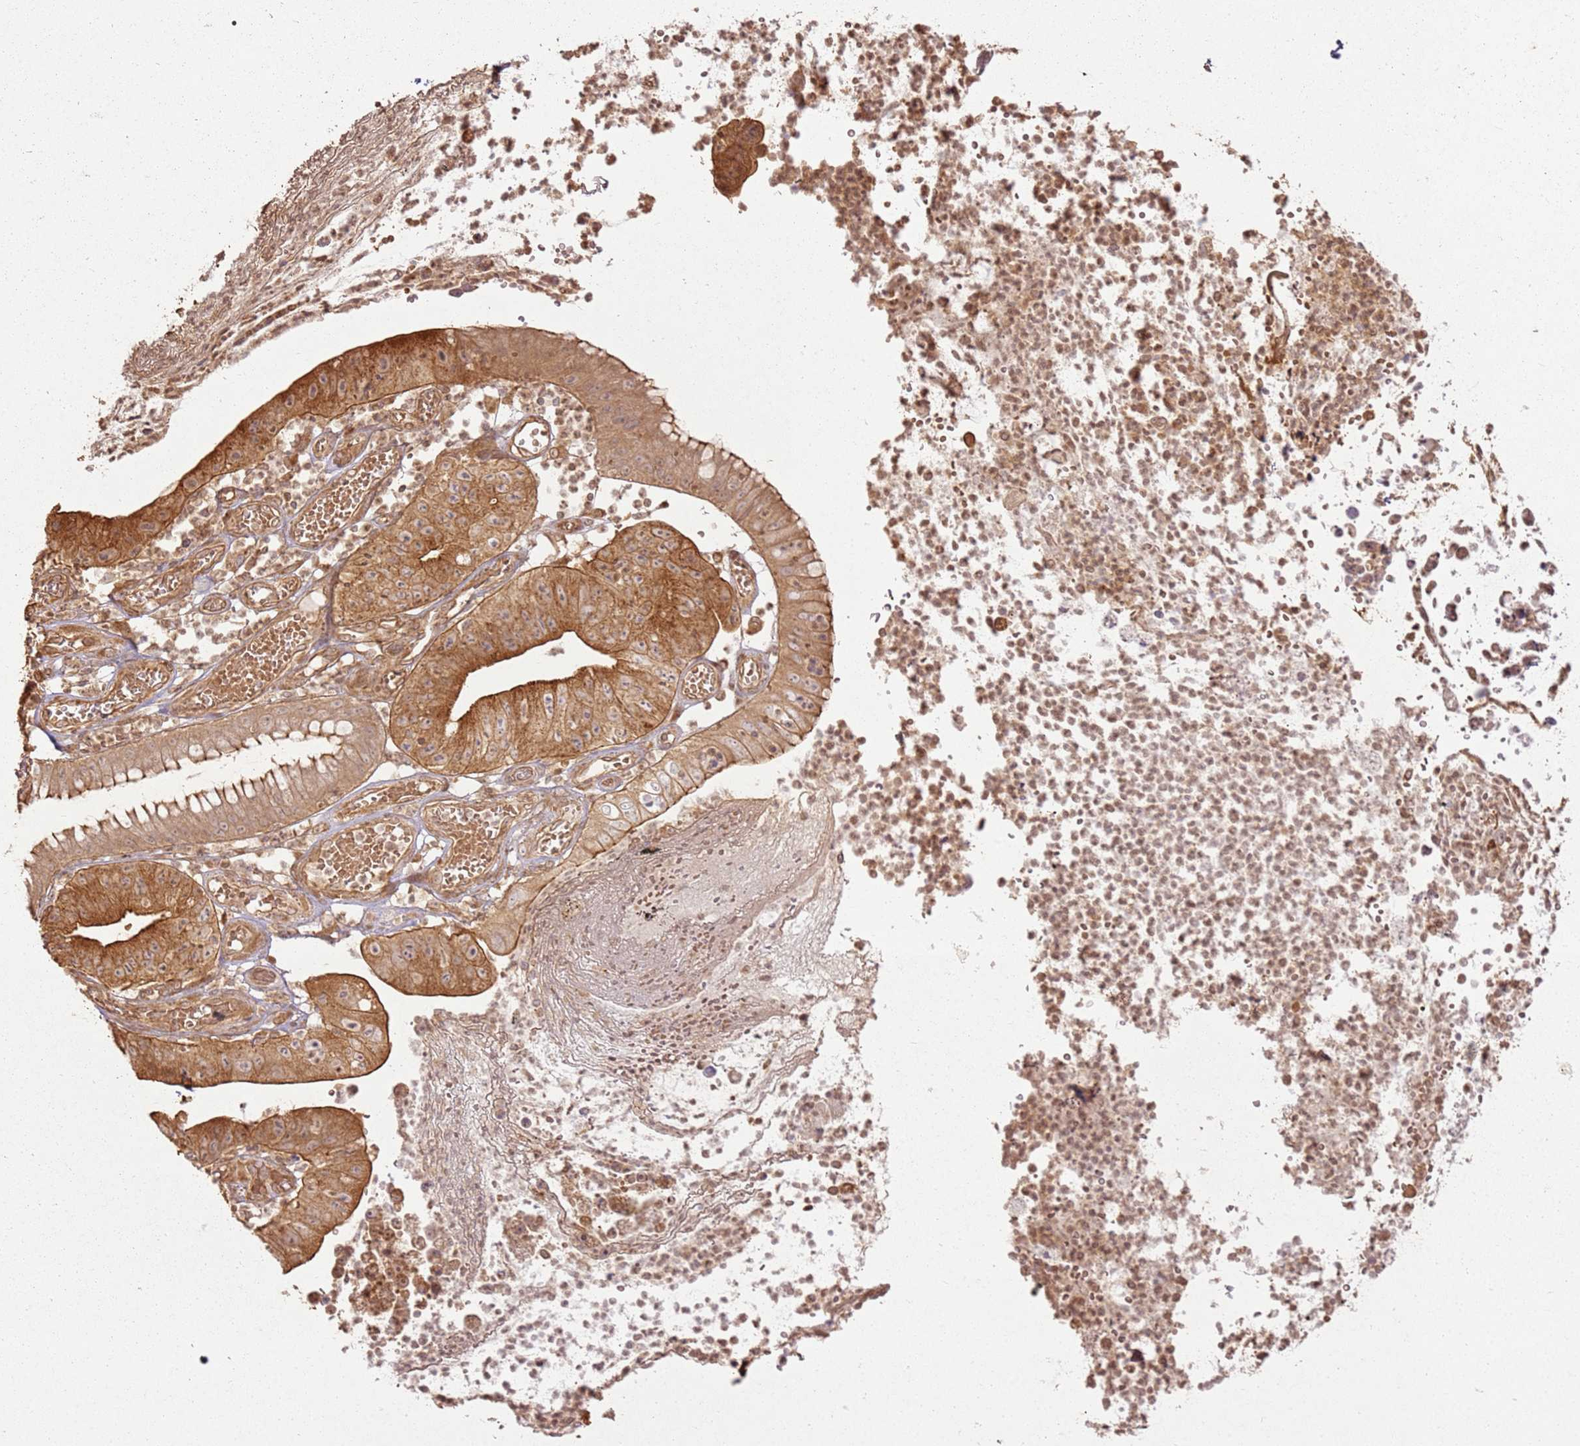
{"staining": {"intensity": "strong", "quantity": ">75%", "location": "cytoplasmic/membranous"}, "tissue": "stomach cancer", "cell_type": "Tumor cells", "image_type": "cancer", "snomed": [{"axis": "morphology", "description": "Adenocarcinoma, NOS"}, {"axis": "topography", "description": "Stomach"}], "caption": "This image demonstrates stomach adenocarcinoma stained with IHC to label a protein in brown. The cytoplasmic/membranous of tumor cells show strong positivity for the protein. Nuclei are counter-stained blue.", "gene": "ZNF776", "patient": {"sex": "male", "age": 59}}